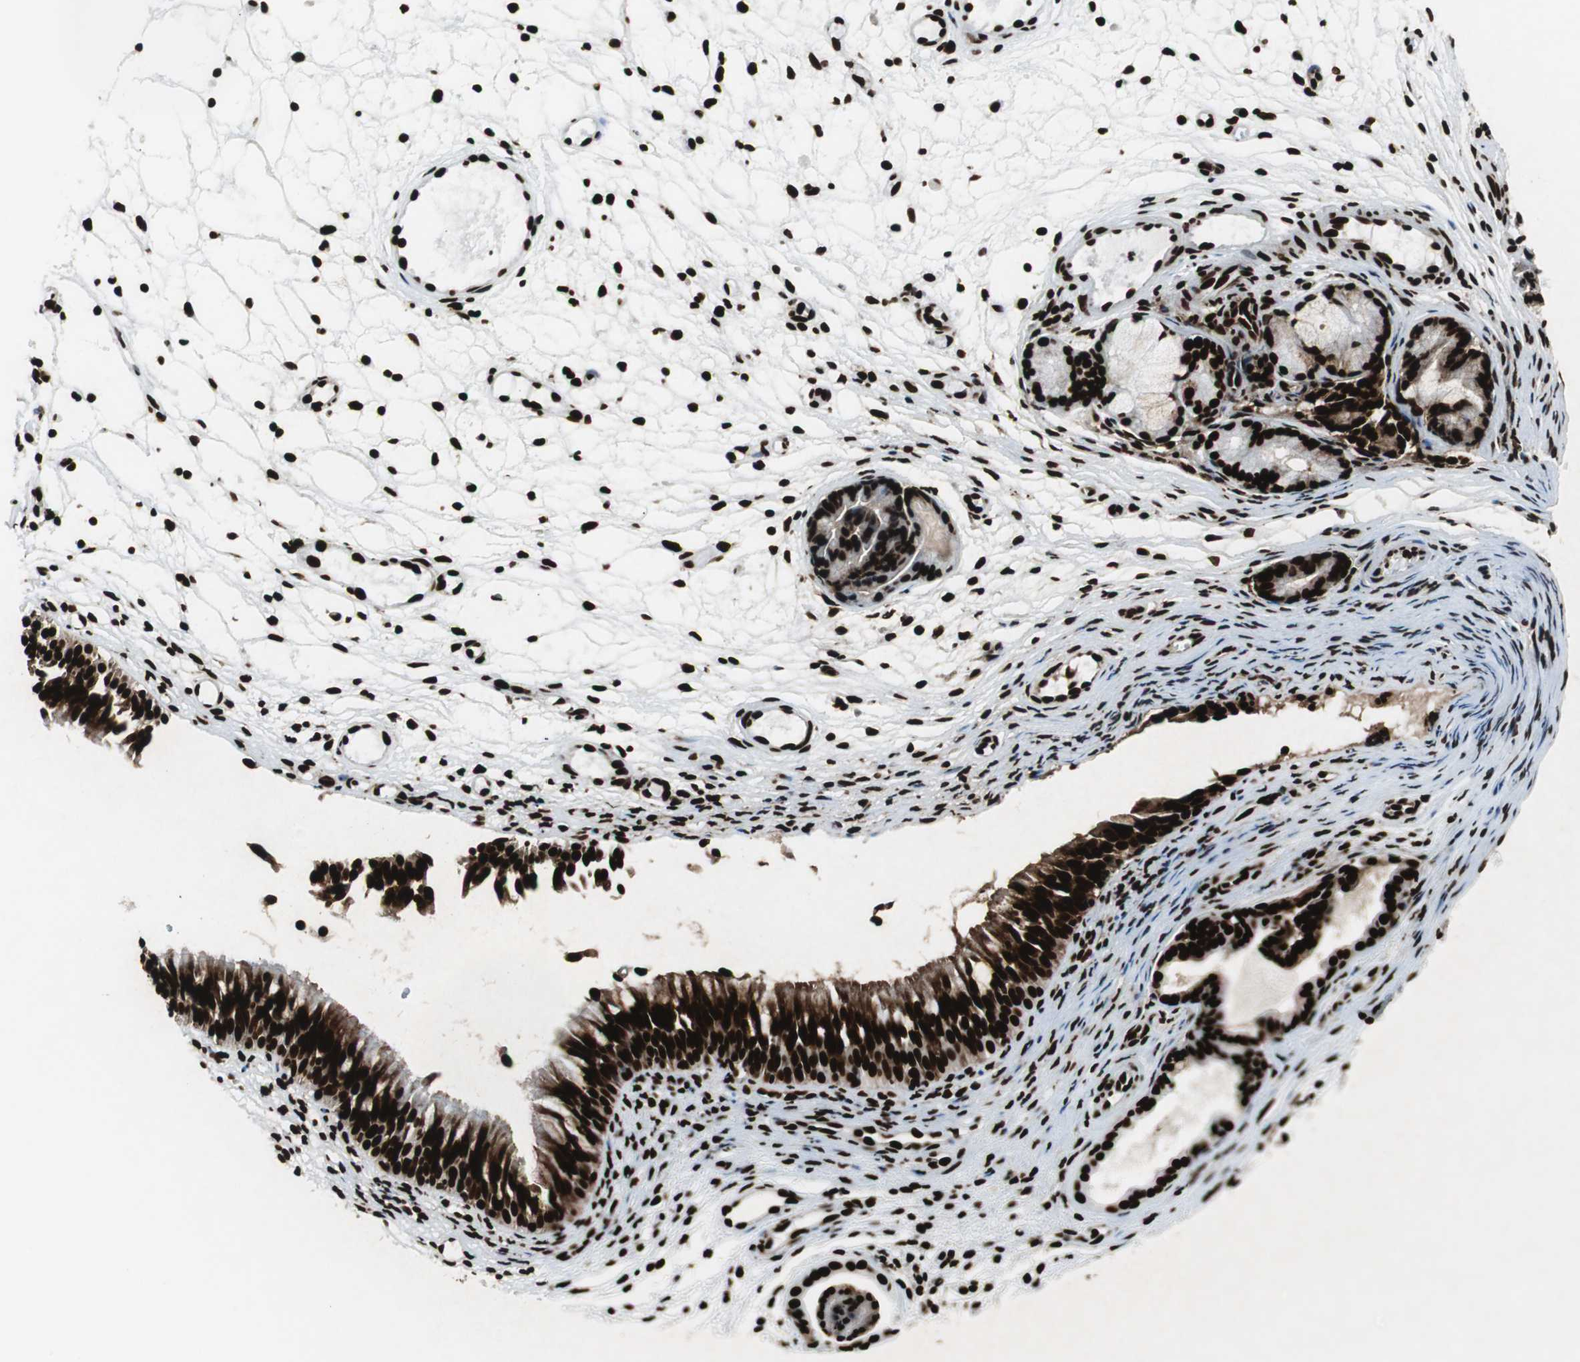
{"staining": {"intensity": "strong", "quantity": ">75%", "location": "nuclear"}, "tissue": "nasopharynx", "cell_type": "Respiratory epithelial cells", "image_type": "normal", "snomed": [{"axis": "morphology", "description": "Normal tissue, NOS"}, {"axis": "topography", "description": "Nasopharynx"}], "caption": "Immunohistochemistry (IHC) (DAB (3,3'-diaminobenzidine)) staining of normal human nasopharynx displays strong nuclear protein staining in about >75% of respiratory epithelial cells.", "gene": "EWSR1", "patient": {"sex": "female", "age": 54}}